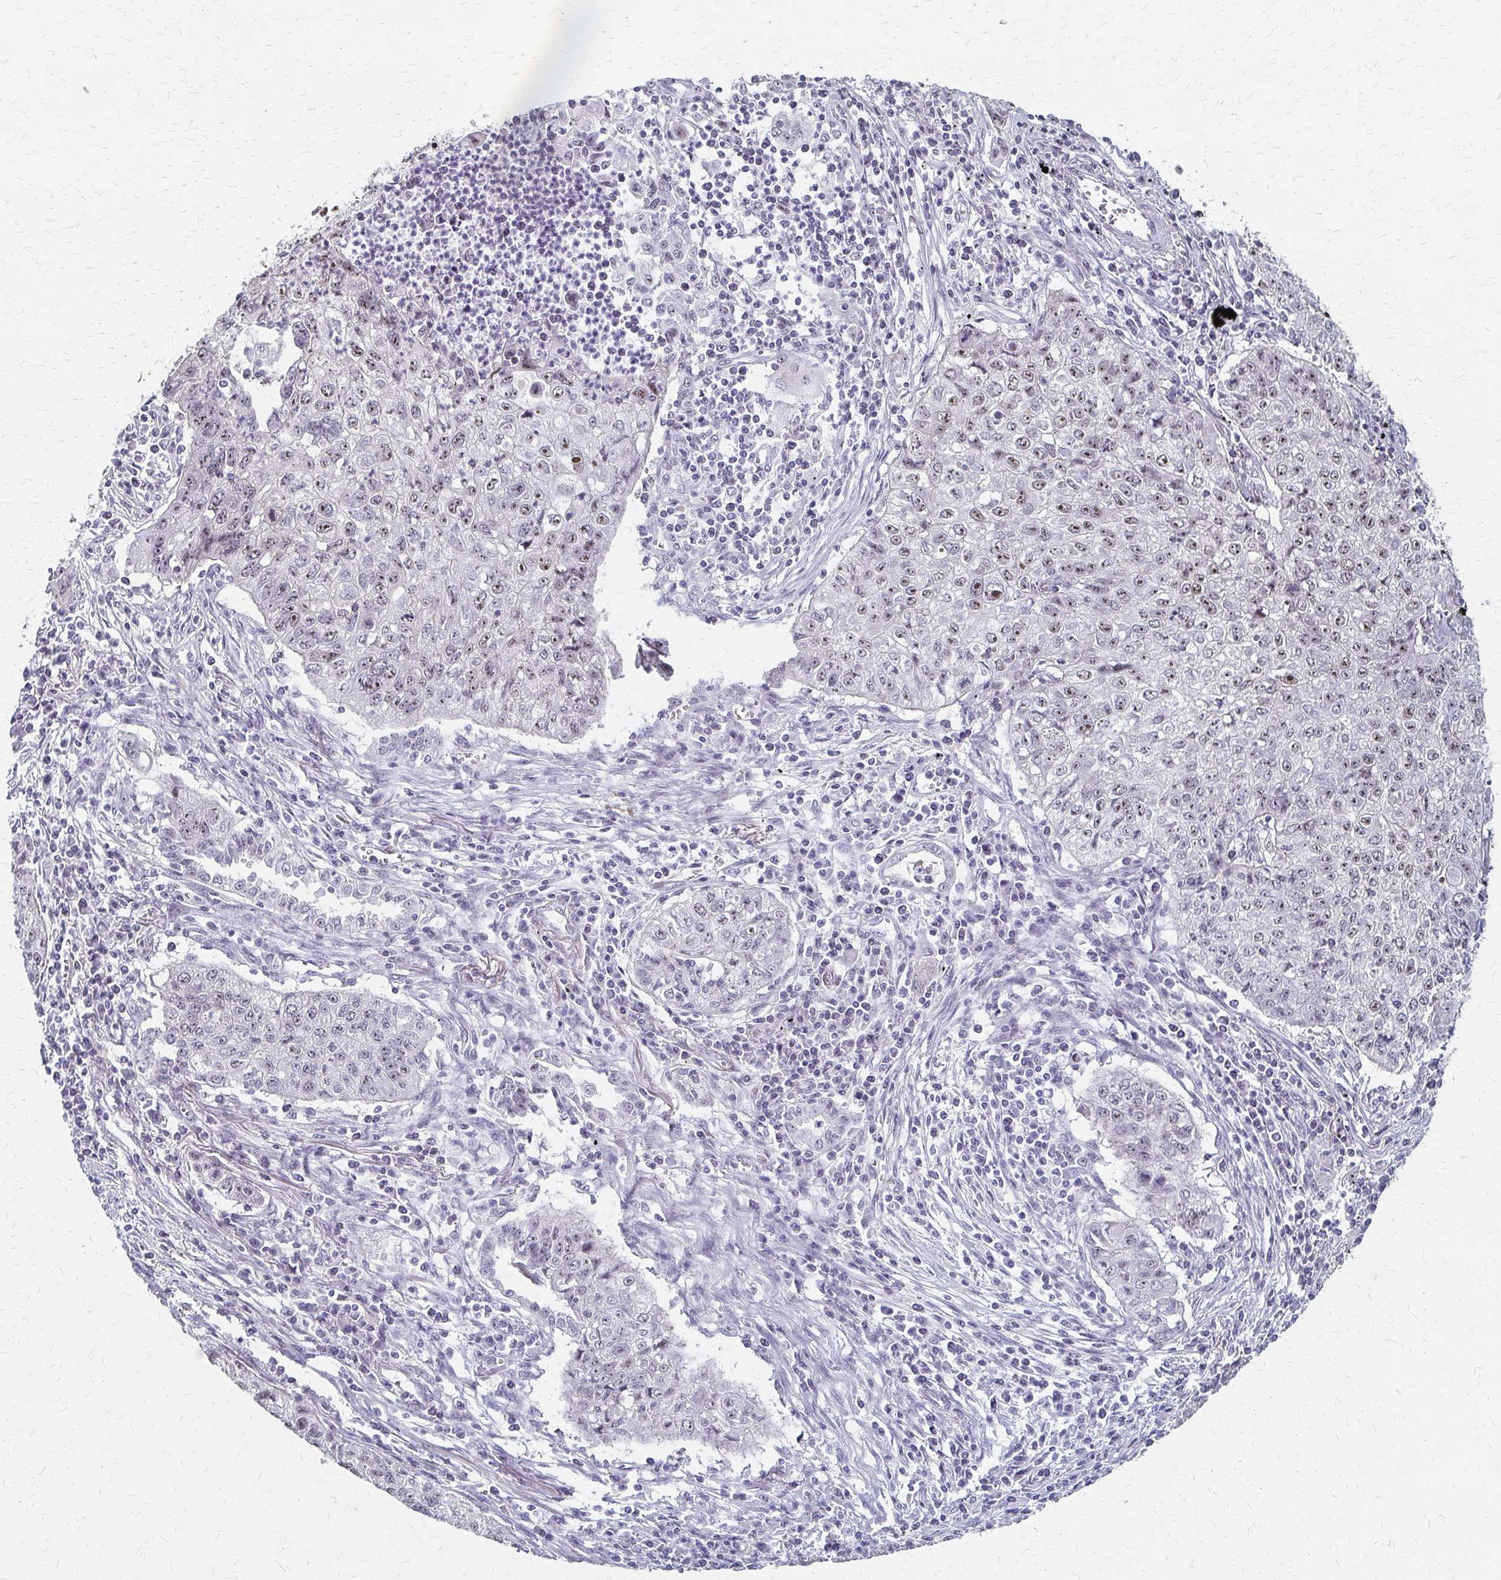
{"staining": {"intensity": "moderate", "quantity": ">75%", "location": "nuclear"}, "tissue": "lung cancer", "cell_type": "Tumor cells", "image_type": "cancer", "snomed": [{"axis": "morphology", "description": "Normal morphology"}, {"axis": "morphology", "description": "Aneuploidy"}, {"axis": "morphology", "description": "Squamous cell carcinoma, NOS"}, {"axis": "topography", "description": "Lymph node"}, {"axis": "topography", "description": "Lung"}], "caption": "Immunohistochemistry (IHC) of human lung cancer (squamous cell carcinoma) exhibits medium levels of moderate nuclear expression in about >75% of tumor cells.", "gene": "PES1", "patient": {"sex": "female", "age": 76}}